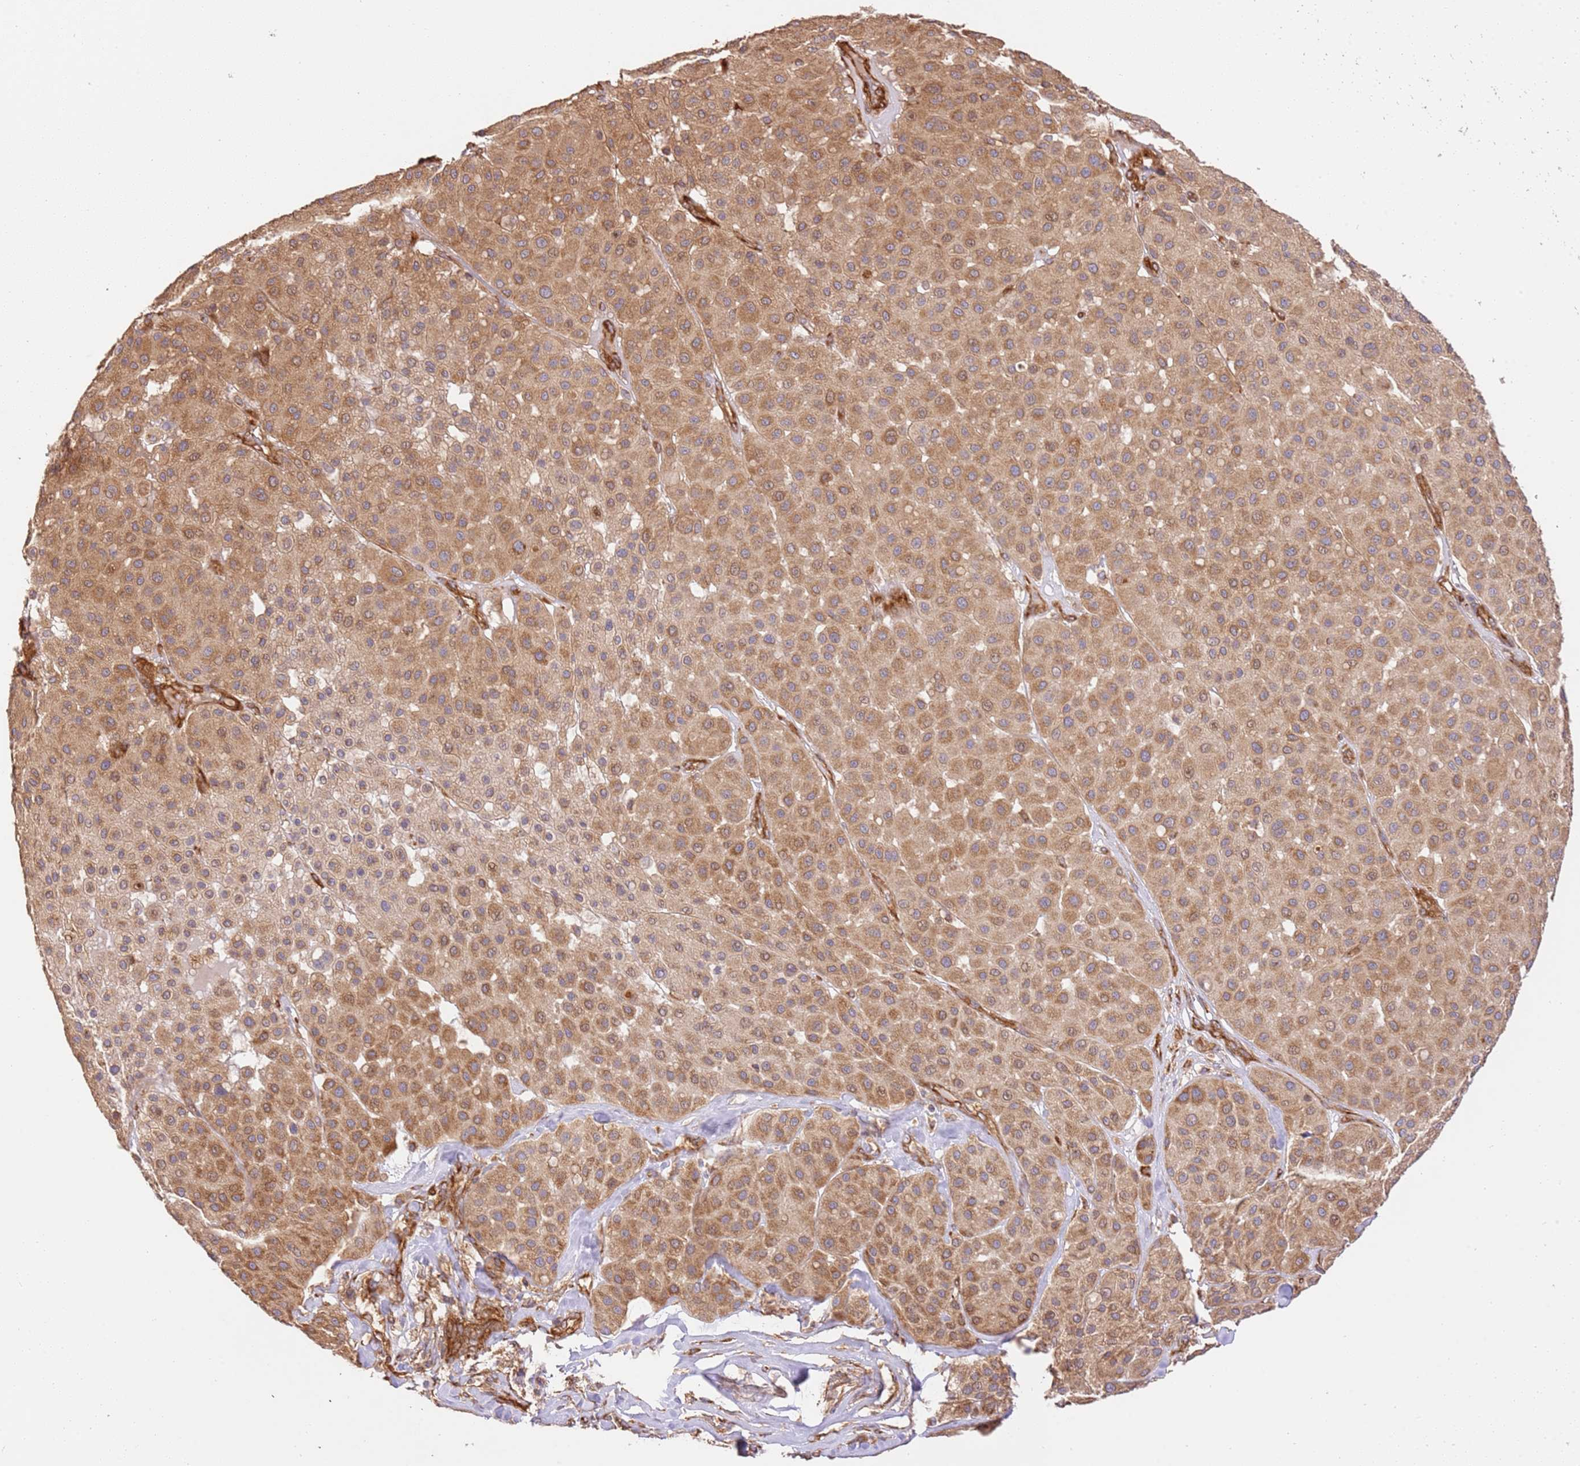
{"staining": {"intensity": "moderate", "quantity": ">75%", "location": "cytoplasmic/membranous"}, "tissue": "melanoma", "cell_type": "Tumor cells", "image_type": "cancer", "snomed": [{"axis": "morphology", "description": "Malignant melanoma, Metastatic site"}, {"axis": "topography", "description": "Smooth muscle"}], "caption": "Protein analysis of malignant melanoma (metastatic site) tissue reveals moderate cytoplasmic/membranous staining in approximately >75% of tumor cells.", "gene": "ZBTB39", "patient": {"sex": "male", "age": 41}}